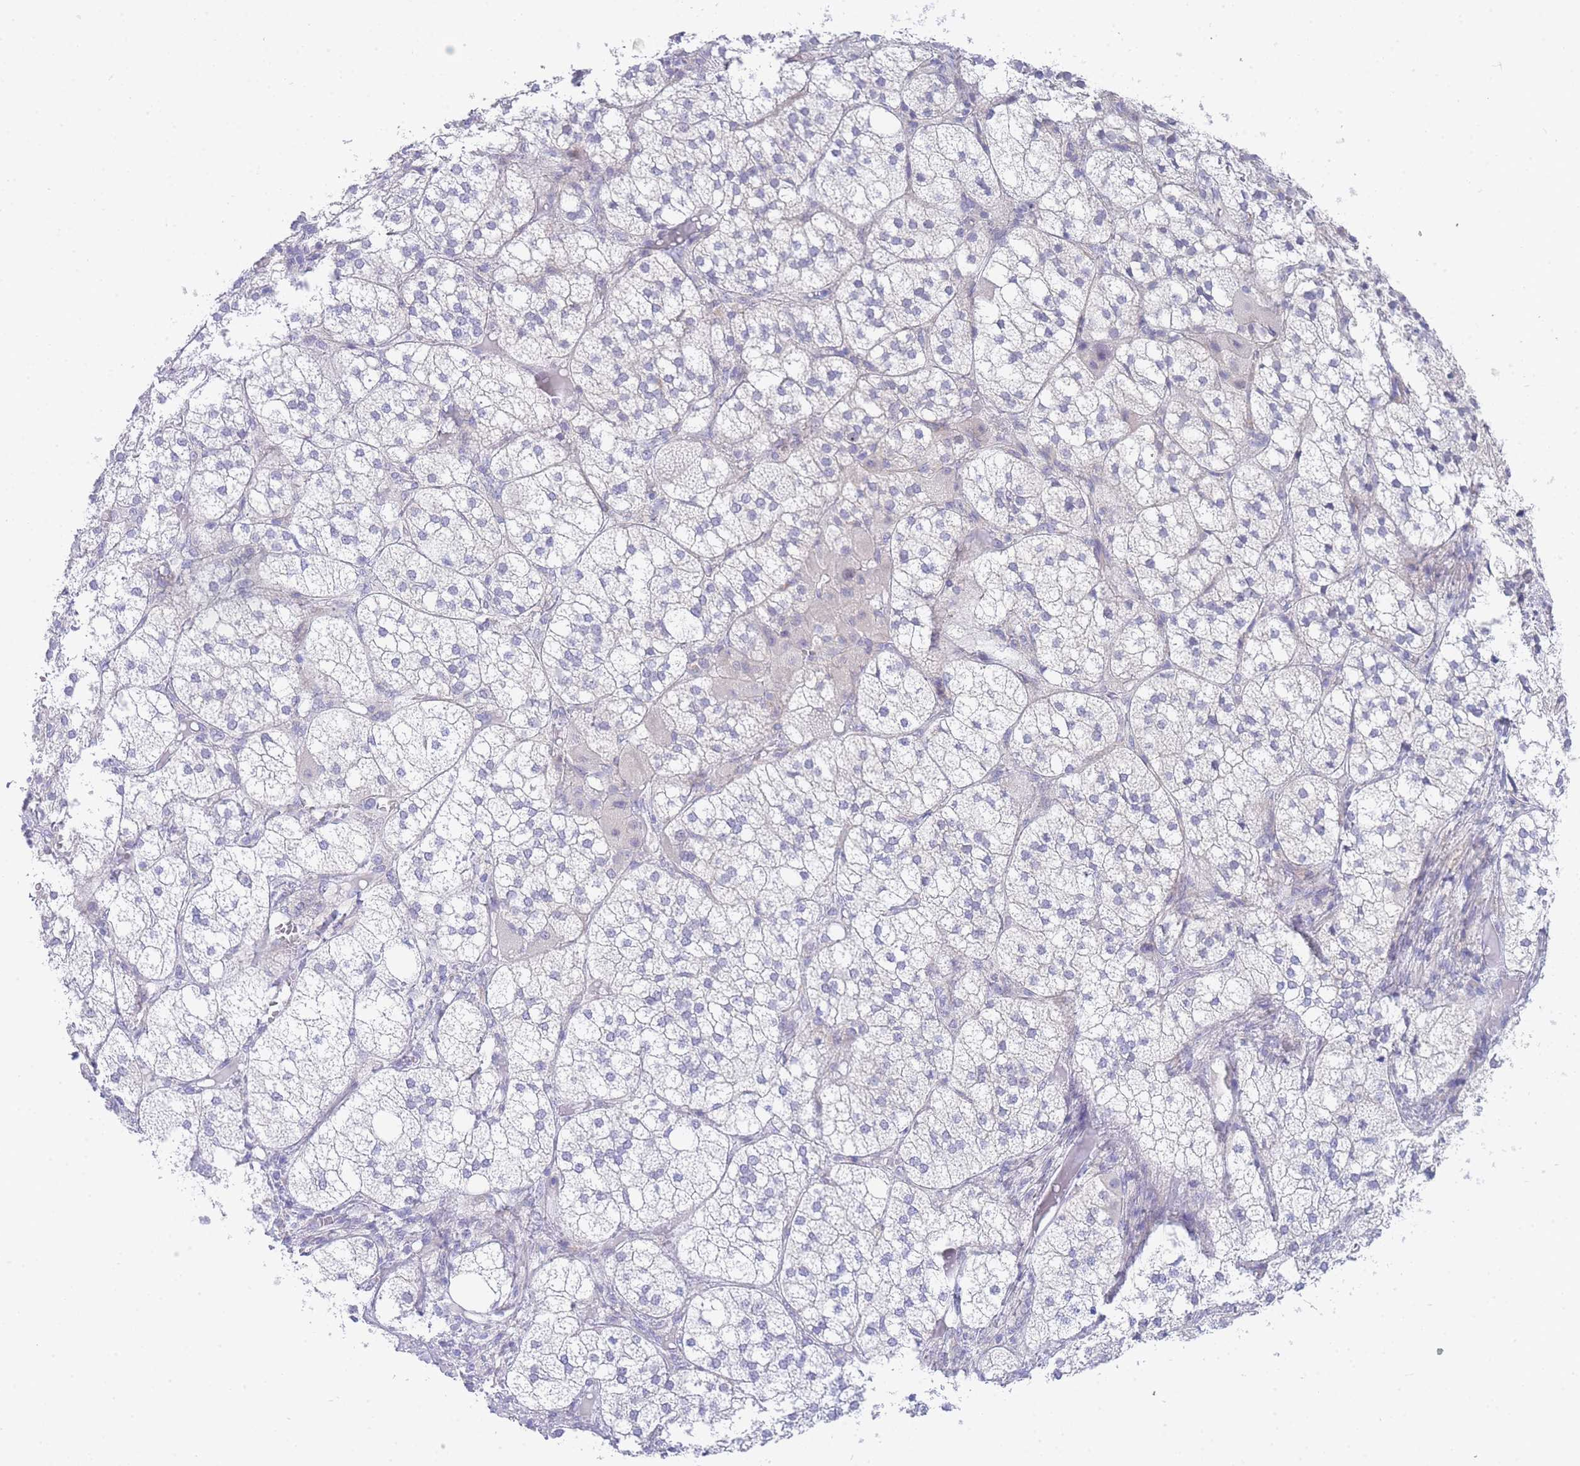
{"staining": {"intensity": "moderate", "quantity": "<25%", "location": "cytoplasmic/membranous"}, "tissue": "adrenal gland", "cell_type": "Glandular cells", "image_type": "normal", "snomed": [{"axis": "morphology", "description": "Normal tissue, NOS"}, {"axis": "topography", "description": "Adrenal gland"}], "caption": "Immunohistochemical staining of normal adrenal gland exhibits moderate cytoplasmic/membranous protein expression in approximately <25% of glandular cells. (brown staining indicates protein expression, while blue staining denotes nuclei).", "gene": "ZNF510", "patient": {"sex": "female", "age": 61}}